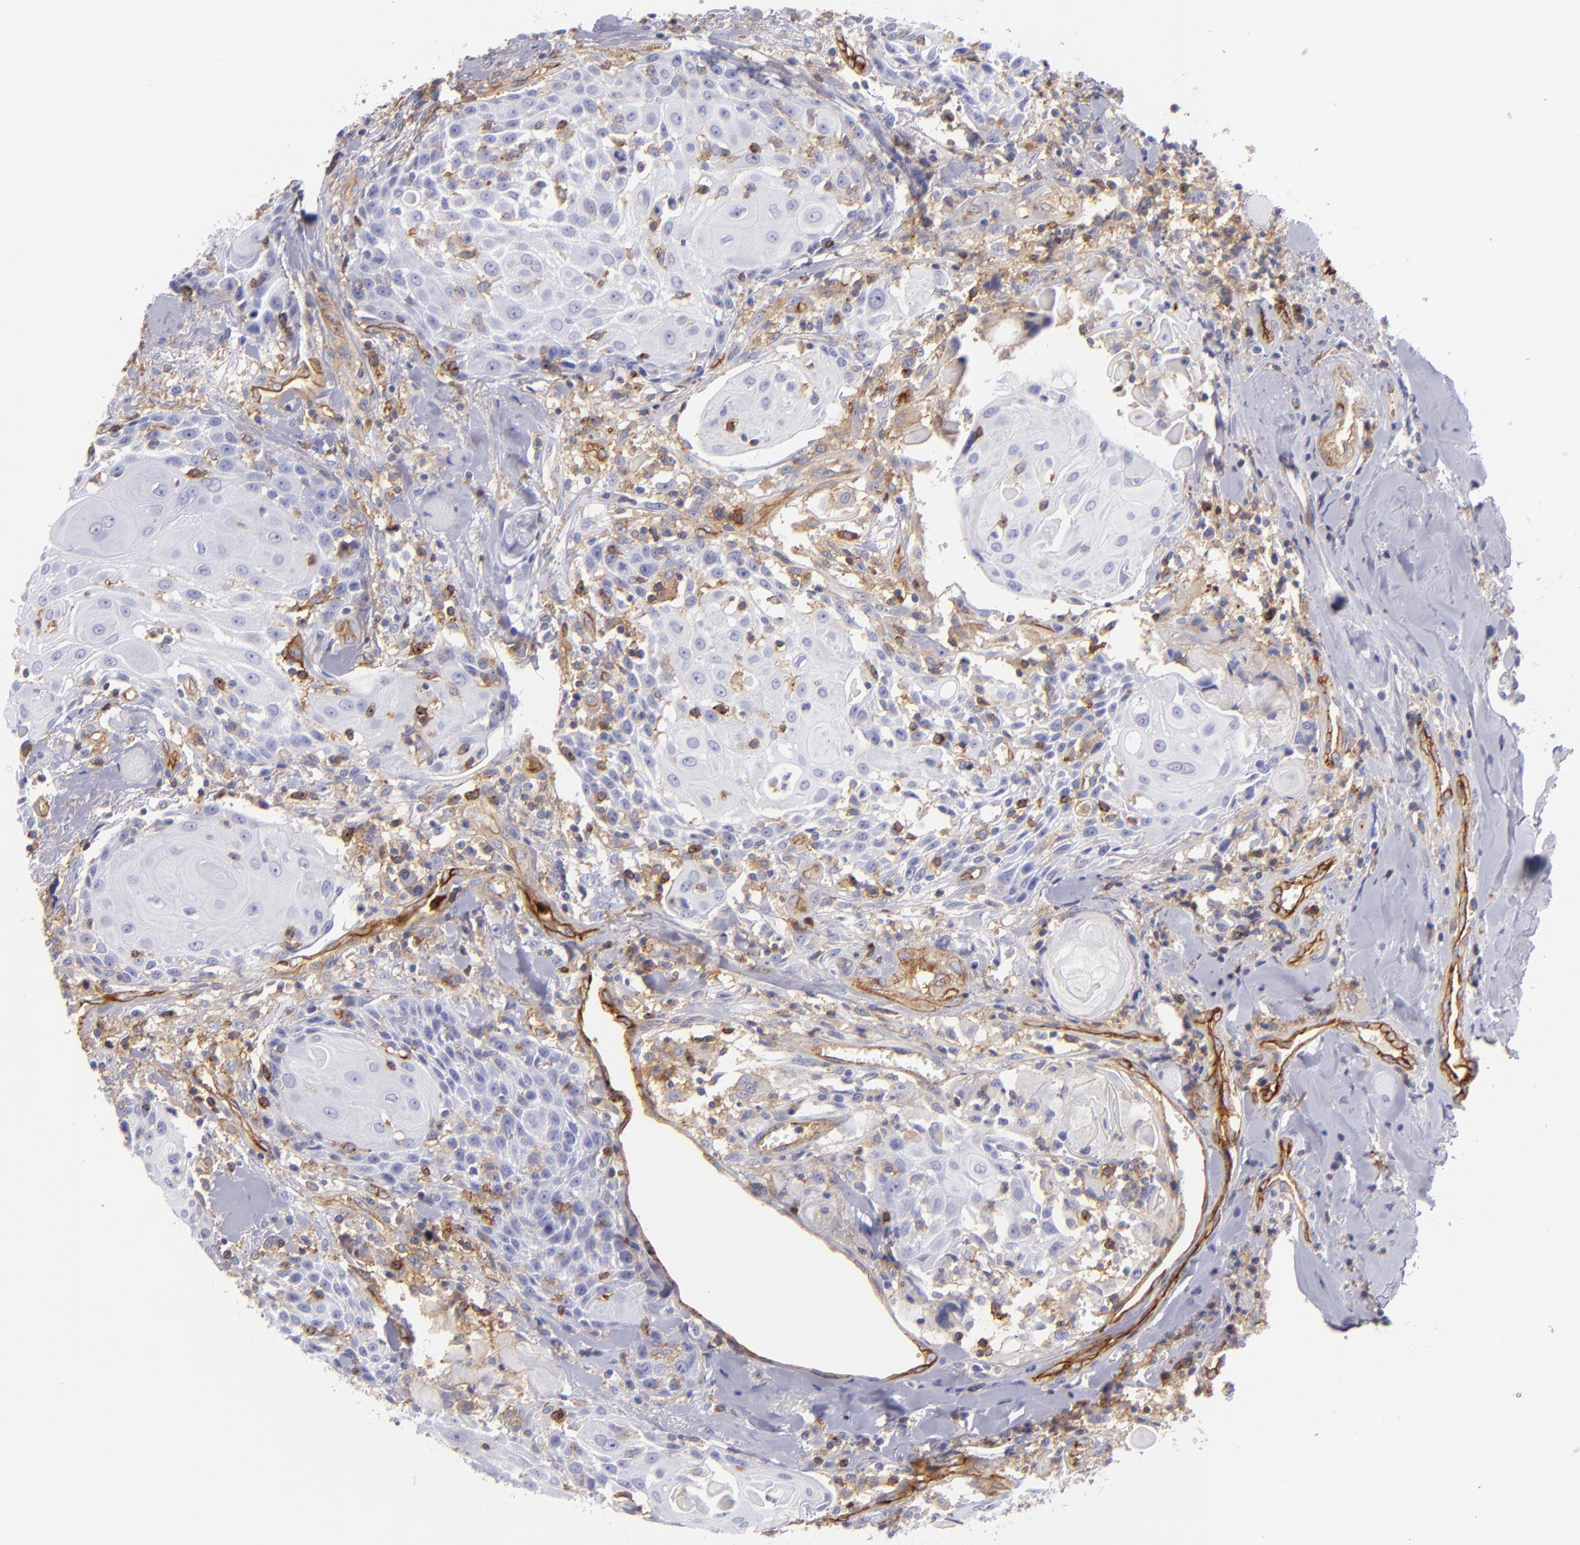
{"staining": {"intensity": "negative", "quantity": "none", "location": "none"}, "tissue": "head and neck cancer", "cell_type": "Tumor cells", "image_type": "cancer", "snomed": [{"axis": "morphology", "description": "Squamous cell carcinoma, NOS"}, {"axis": "topography", "description": "Oral tissue"}, {"axis": "topography", "description": "Head-Neck"}], "caption": "Head and neck squamous cell carcinoma was stained to show a protein in brown. There is no significant expression in tumor cells.", "gene": "ENTPD1", "patient": {"sex": "female", "age": 82}}